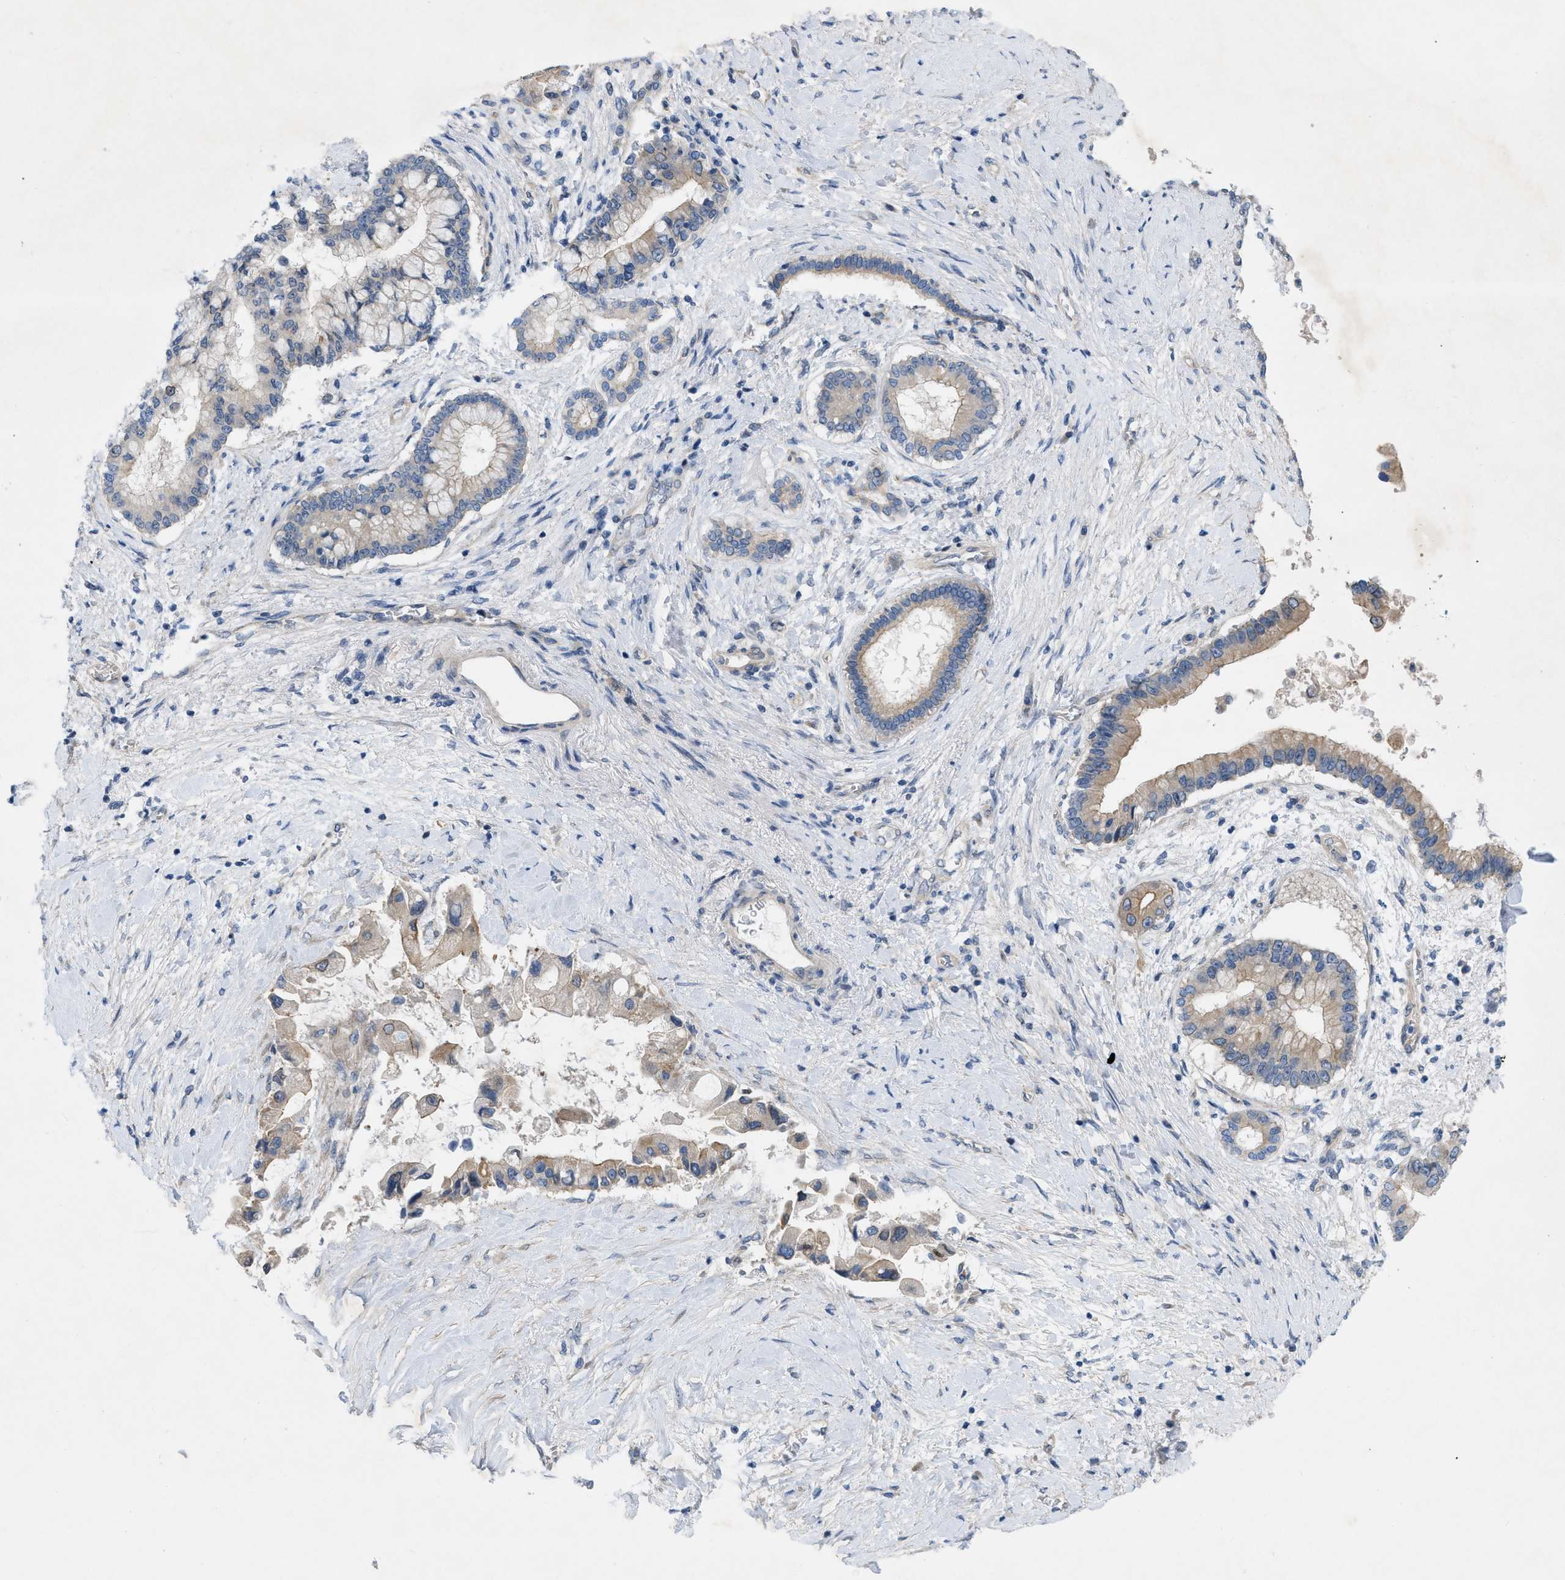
{"staining": {"intensity": "weak", "quantity": "25%-75%", "location": "cytoplasmic/membranous"}, "tissue": "liver cancer", "cell_type": "Tumor cells", "image_type": "cancer", "snomed": [{"axis": "morphology", "description": "Cholangiocarcinoma"}, {"axis": "topography", "description": "Liver"}], "caption": "Human liver cancer (cholangiocarcinoma) stained with a brown dye displays weak cytoplasmic/membranous positive expression in about 25%-75% of tumor cells.", "gene": "NDEL1", "patient": {"sex": "male", "age": 50}}